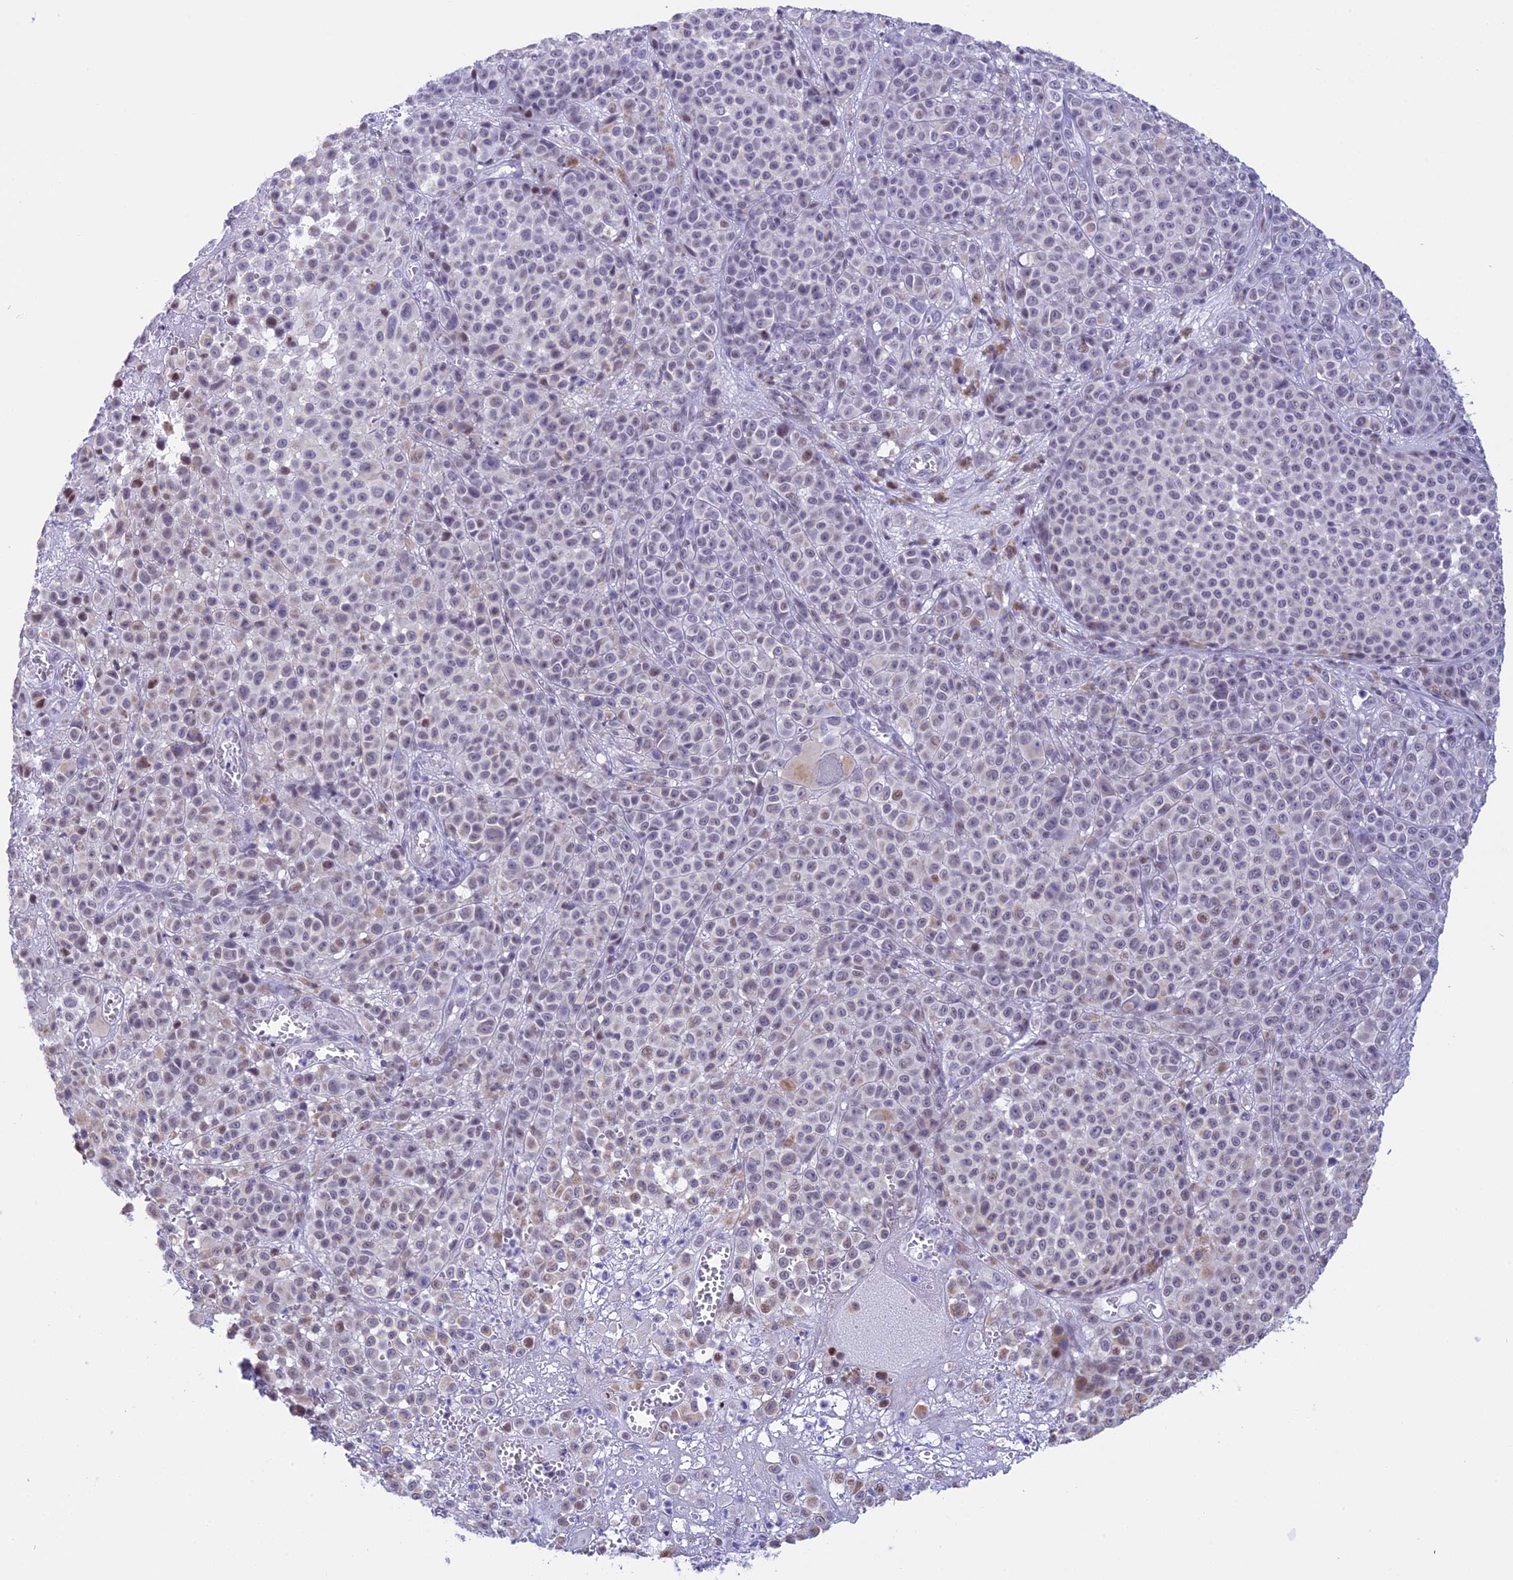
{"staining": {"intensity": "weak", "quantity": "<25%", "location": "nuclear"}, "tissue": "melanoma", "cell_type": "Tumor cells", "image_type": "cancer", "snomed": [{"axis": "morphology", "description": "Malignant melanoma, NOS"}, {"axis": "topography", "description": "Skin"}], "caption": "Tumor cells are negative for brown protein staining in melanoma.", "gene": "SPIRE2", "patient": {"sex": "female", "age": 94}}